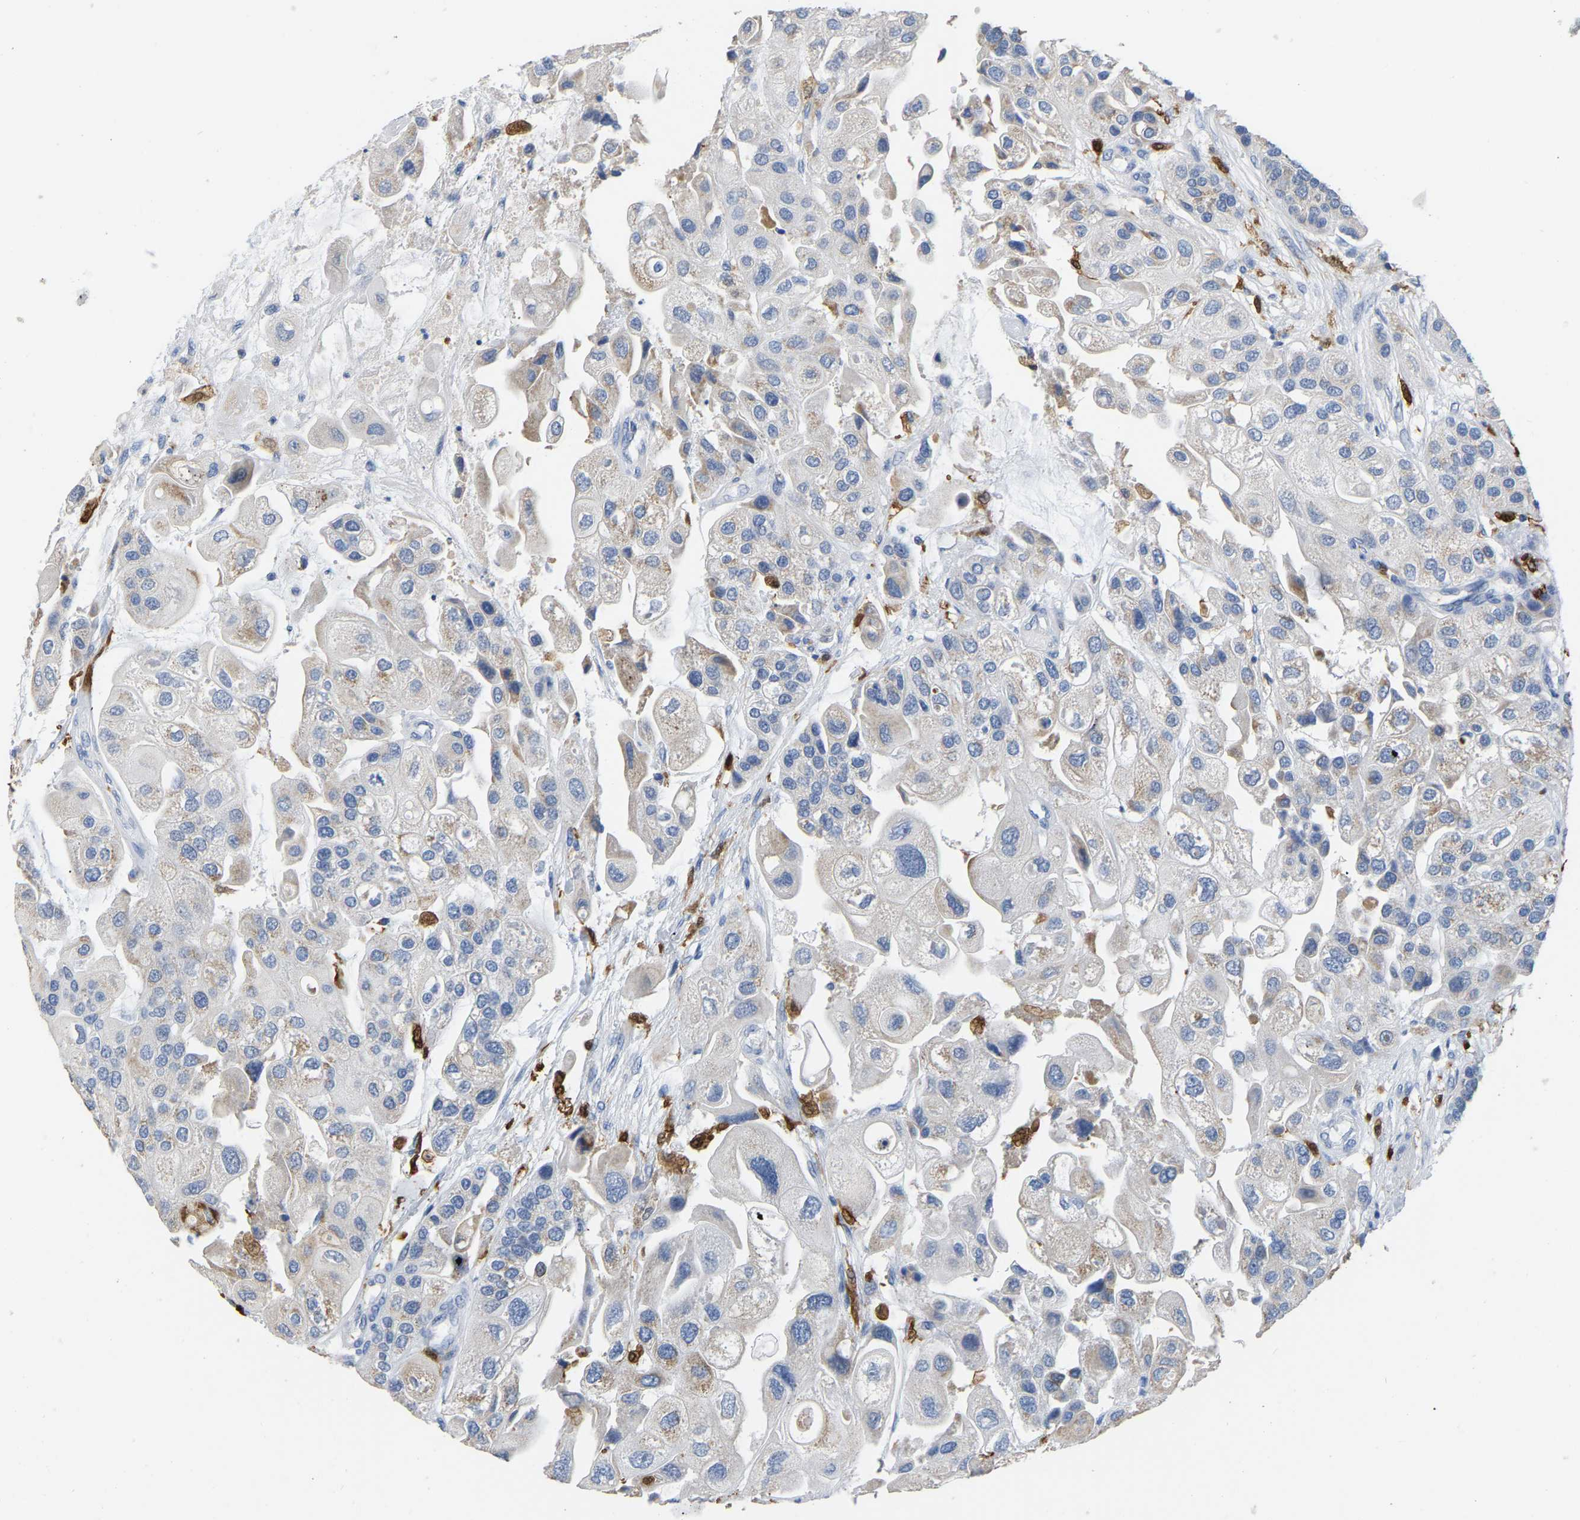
{"staining": {"intensity": "negative", "quantity": "none", "location": "none"}, "tissue": "urothelial cancer", "cell_type": "Tumor cells", "image_type": "cancer", "snomed": [{"axis": "morphology", "description": "Urothelial carcinoma, High grade"}, {"axis": "topography", "description": "Urinary bladder"}], "caption": "A micrograph of human urothelial cancer is negative for staining in tumor cells.", "gene": "ULBP2", "patient": {"sex": "female", "age": 64}}